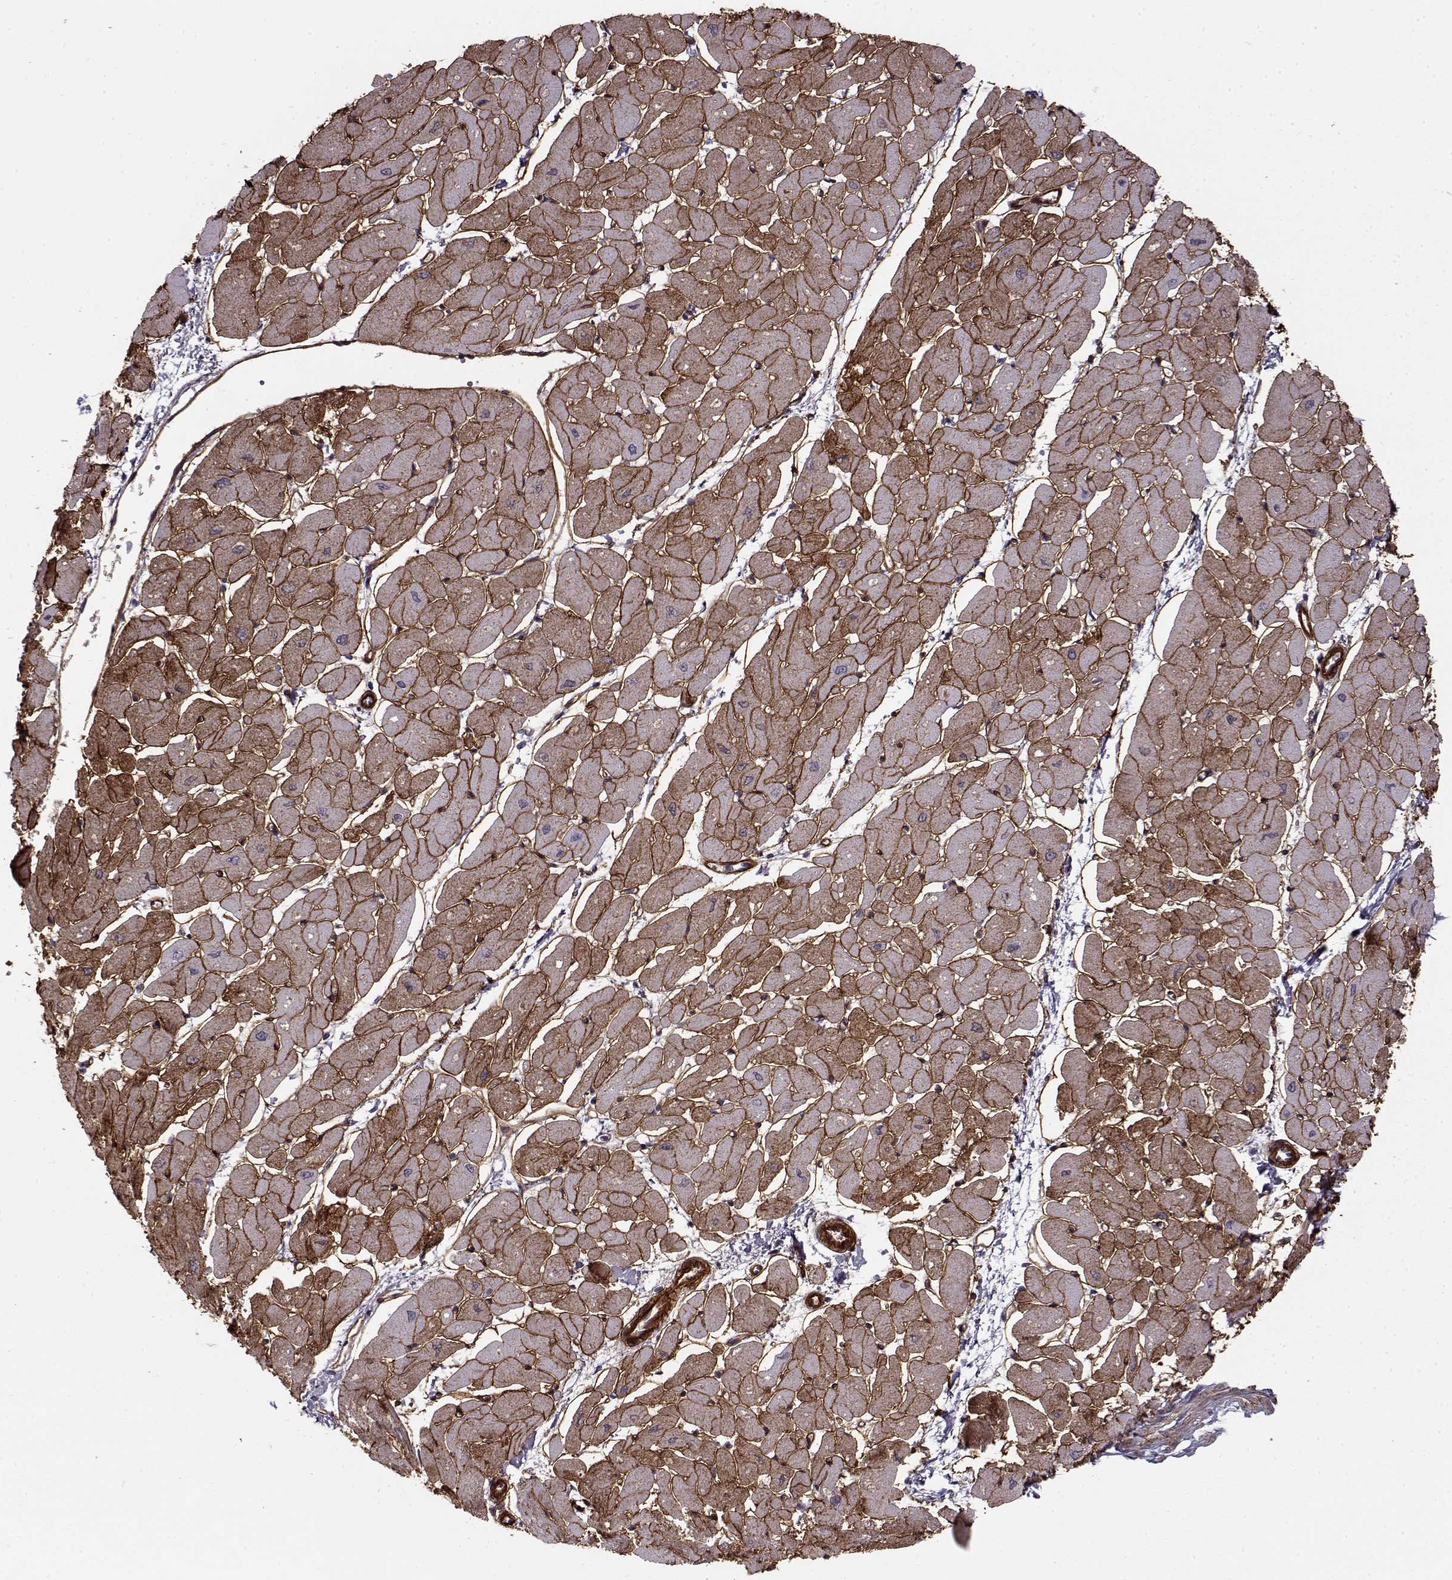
{"staining": {"intensity": "strong", "quantity": "25%-75%", "location": "cytoplasmic/membranous"}, "tissue": "heart muscle", "cell_type": "Cardiomyocytes", "image_type": "normal", "snomed": [{"axis": "morphology", "description": "Normal tissue, NOS"}, {"axis": "topography", "description": "Heart"}], "caption": "Immunohistochemistry photomicrograph of benign heart muscle: heart muscle stained using immunohistochemistry exhibits high levels of strong protein expression localized specifically in the cytoplasmic/membranous of cardiomyocytes, appearing as a cytoplasmic/membranous brown color.", "gene": "LAMB2", "patient": {"sex": "male", "age": 57}}